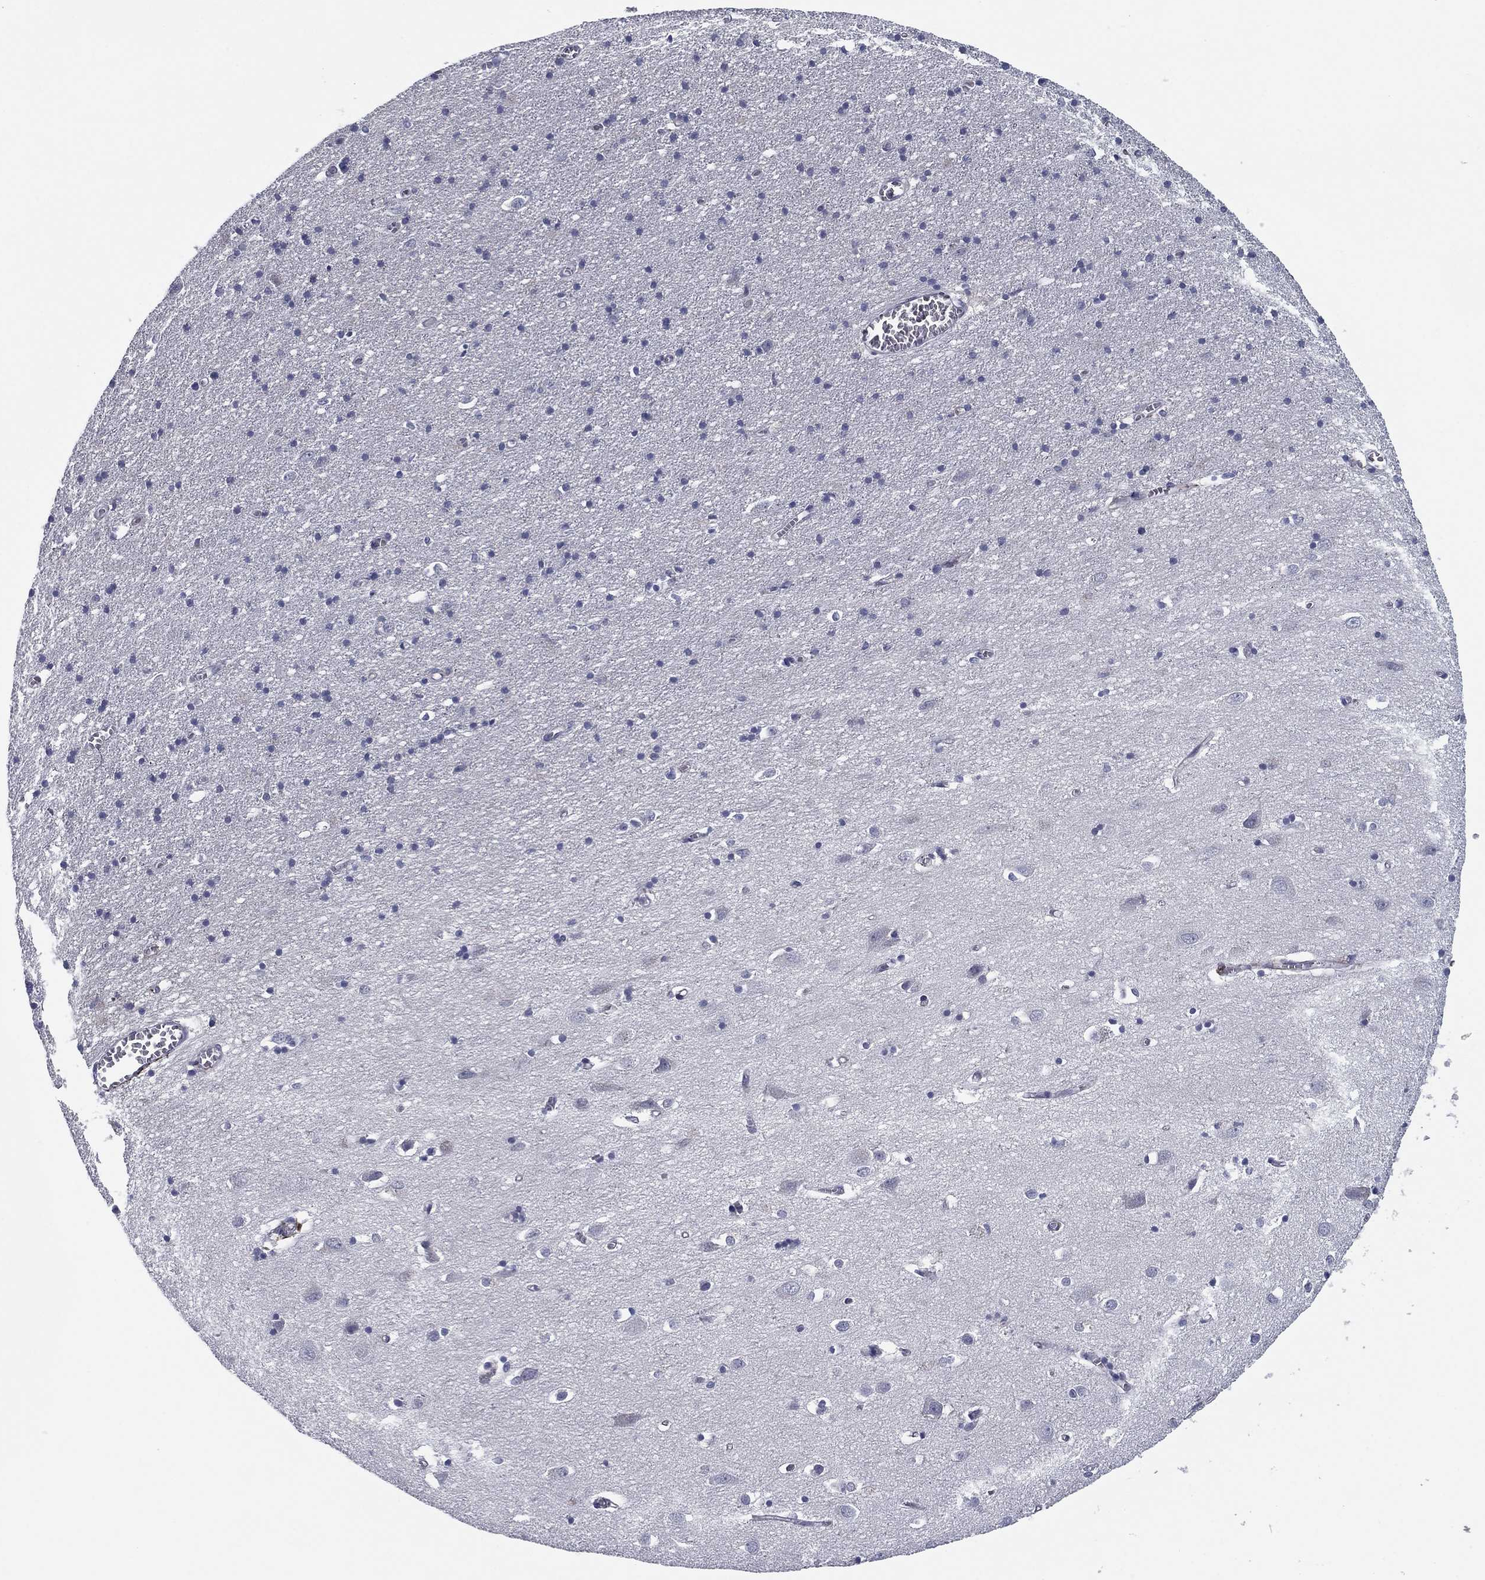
{"staining": {"intensity": "negative", "quantity": "none", "location": "none"}, "tissue": "cerebral cortex", "cell_type": "Endothelial cells", "image_type": "normal", "snomed": [{"axis": "morphology", "description": "Normal tissue, NOS"}, {"axis": "topography", "description": "Cerebral cortex"}], "caption": "Immunohistochemical staining of unremarkable cerebral cortex displays no significant staining in endothelial cells. (DAB (3,3'-diaminobenzidine) IHC visualized using brightfield microscopy, high magnification).", "gene": "REXO5", "patient": {"sex": "male", "age": 70}}